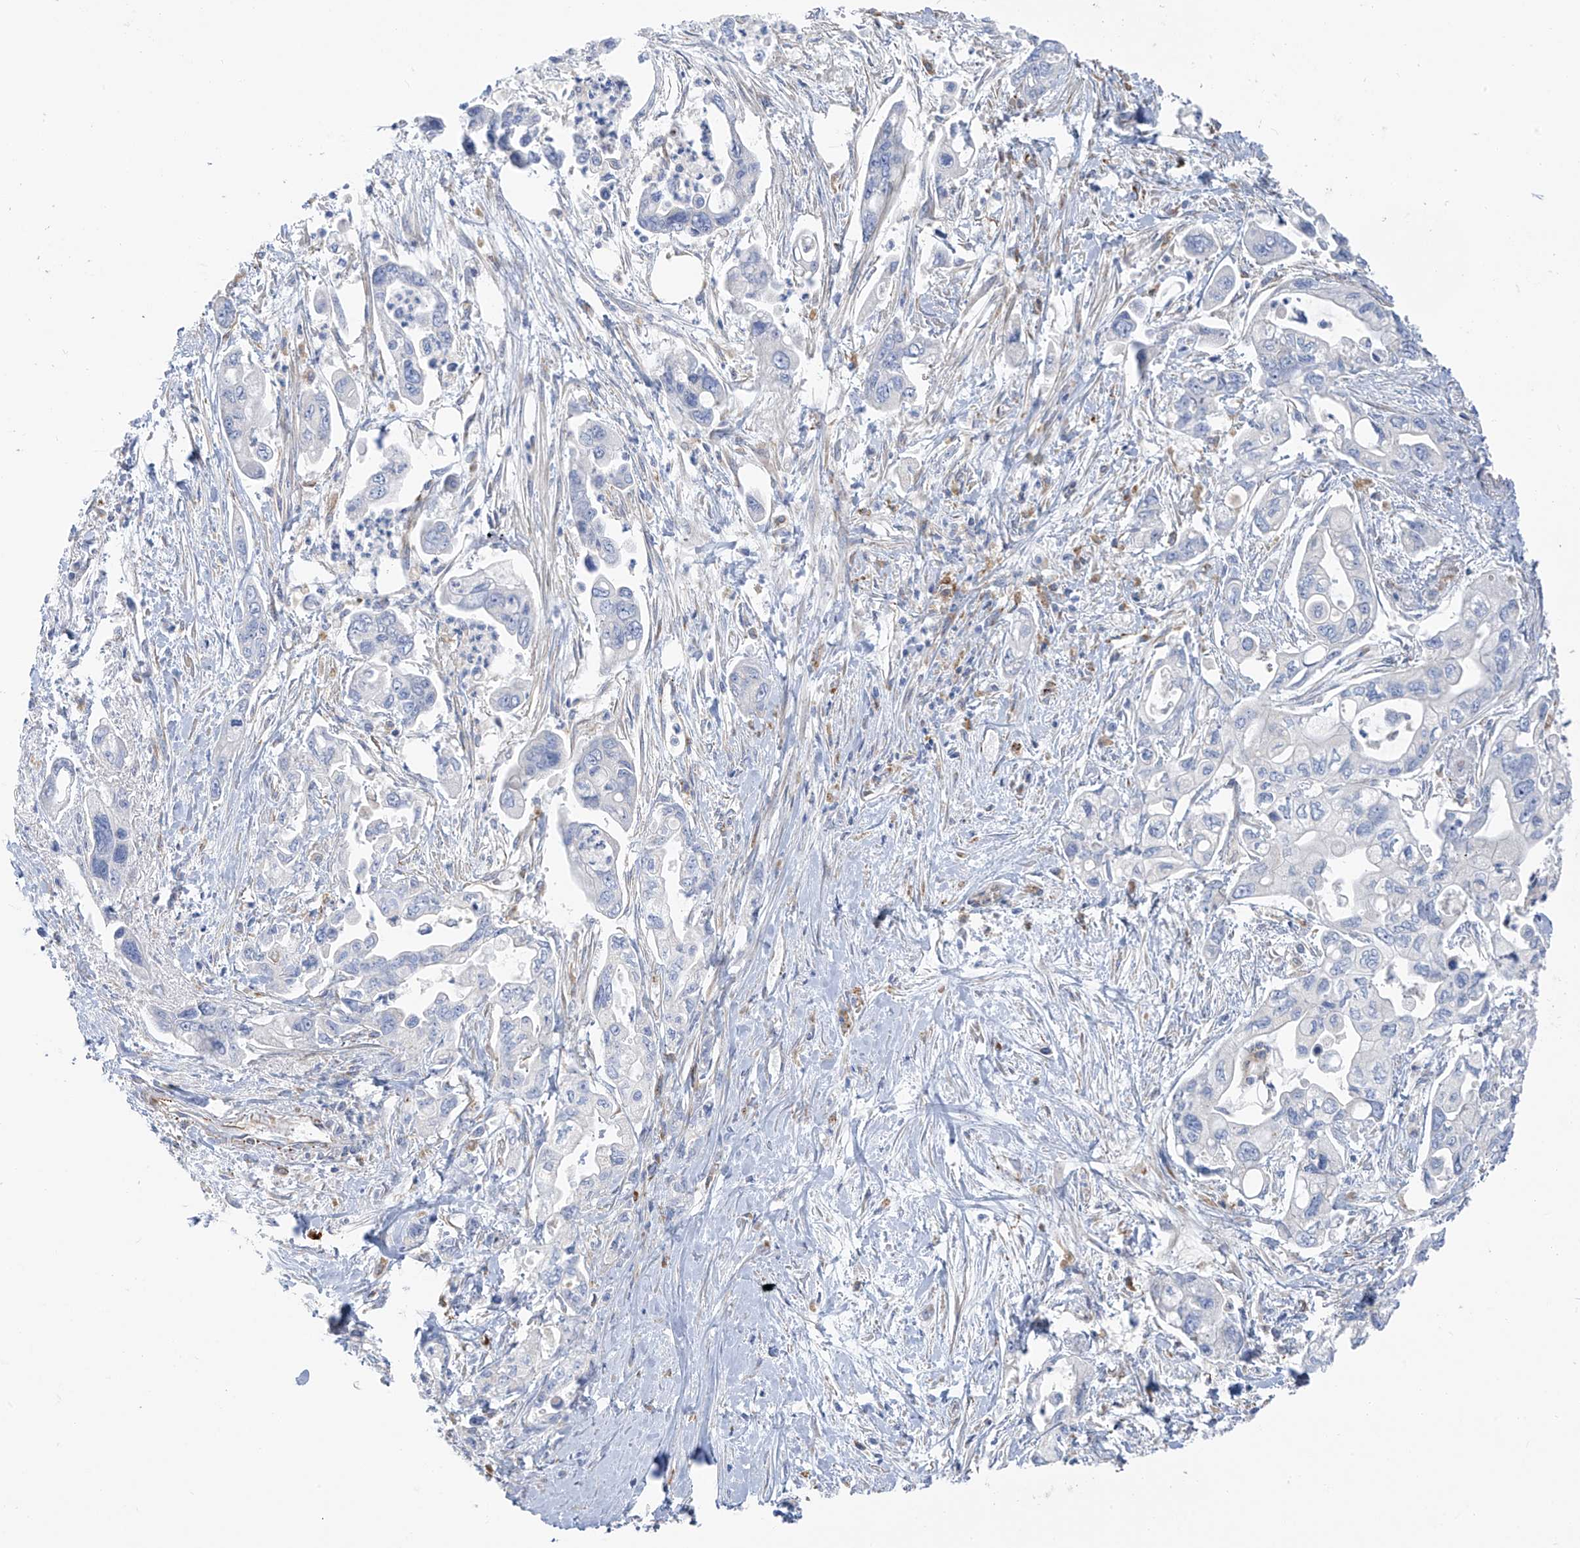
{"staining": {"intensity": "negative", "quantity": "none", "location": "none"}, "tissue": "pancreatic cancer", "cell_type": "Tumor cells", "image_type": "cancer", "snomed": [{"axis": "morphology", "description": "Adenocarcinoma, NOS"}, {"axis": "topography", "description": "Pancreas"}], "caption": "IHC of human pancreatic adenocarcinoma reveals no staining in tumor cells.", "gene": "TAL2", "patient": {"sex": "male", "age": 70}}